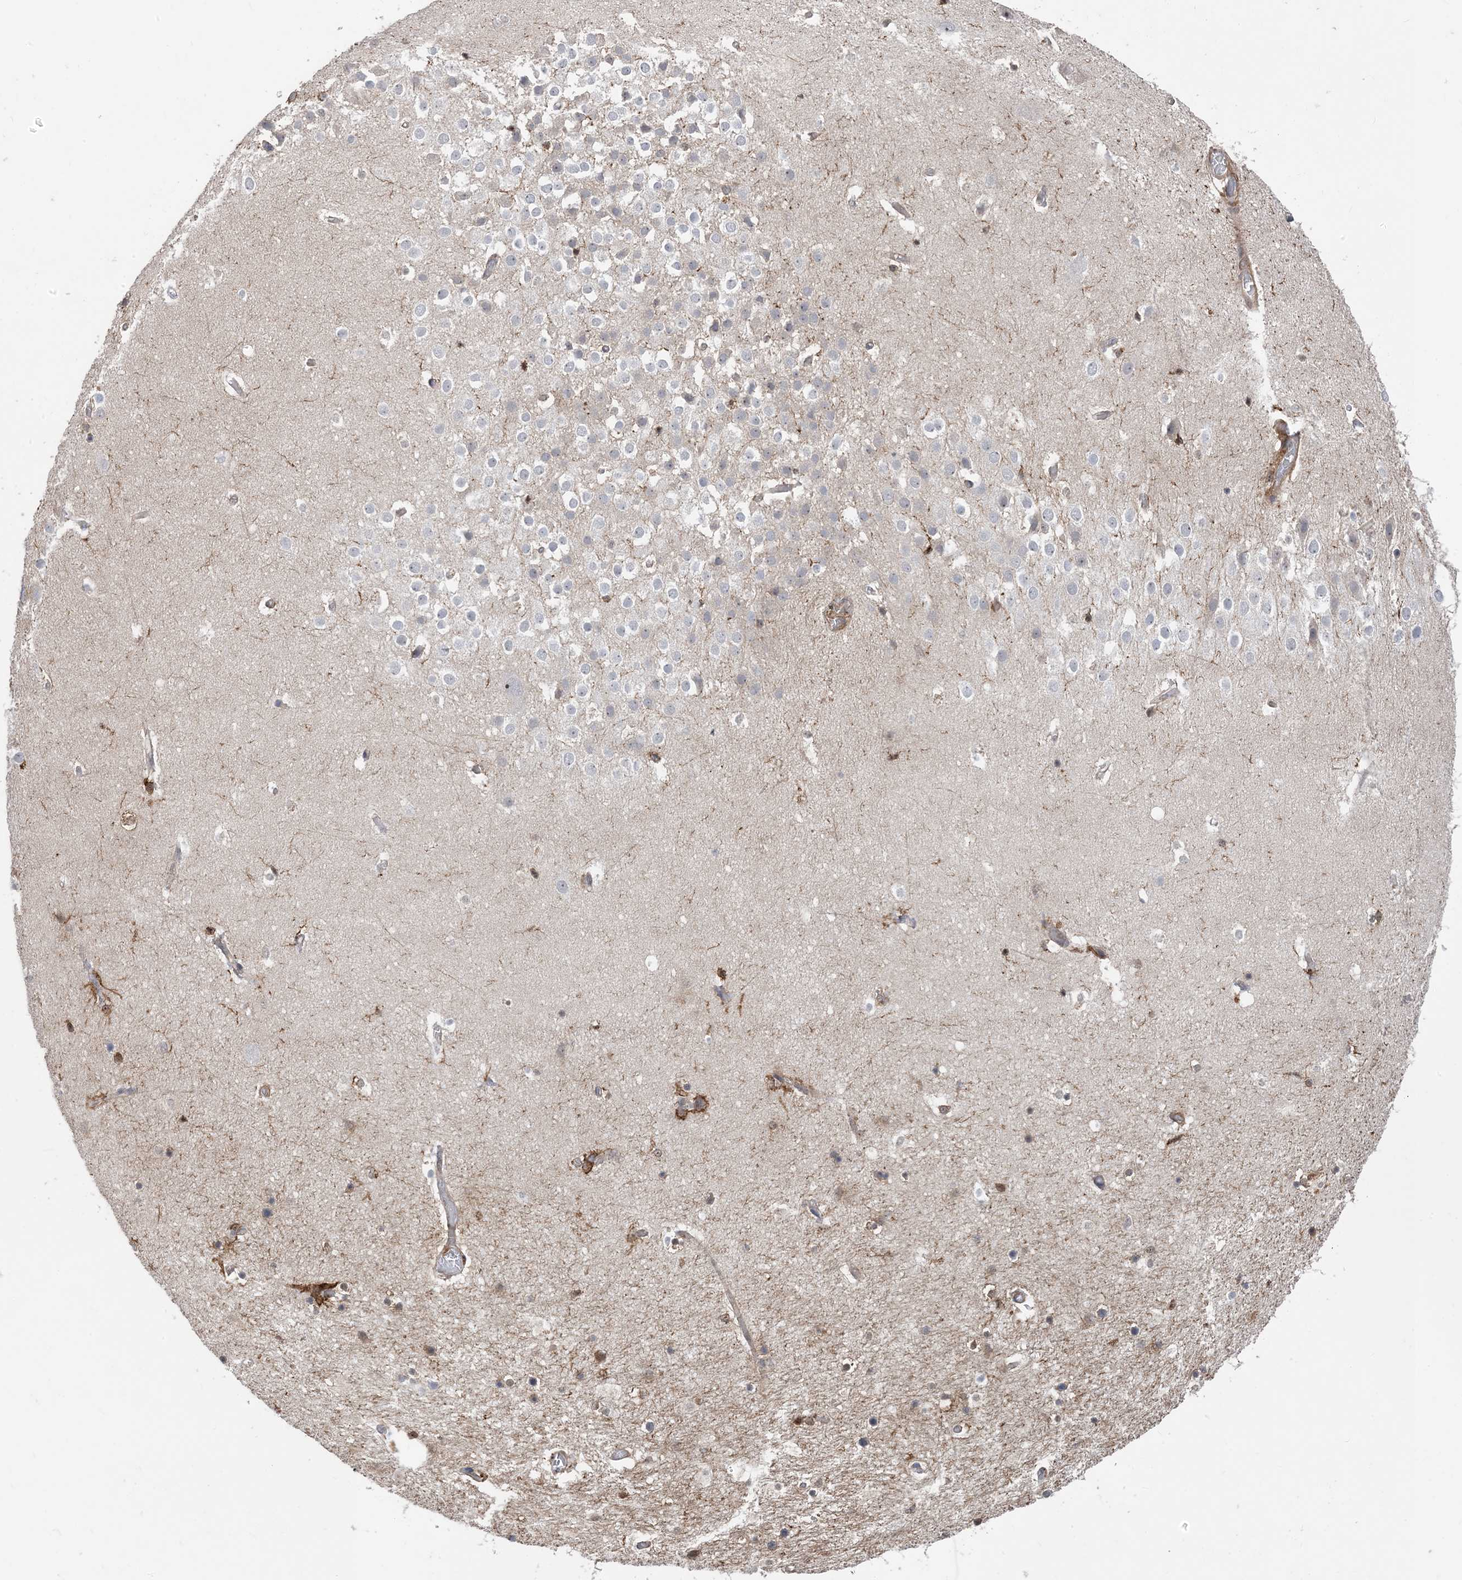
{"staining": {"intensity": "weak", "quantity": "<25%", "location": "cytoplasmic/membranous"}, "tissue": "hippocampus", "cell_type": "Glial cells", "image_type": "normal", "snomed": [{"axis": "morphology", "description": "Normal tissue, NOS"}, {"axis": "topography", "description": "Hippocampus"}], "caption": "Micrograph shows no significant protein positivity in glial cells of benign hippocampus. (DAB immunohistochemistry, high magnification).", "gene": "HS1BP3", "patient": {"sex": "female", "age": 52}}